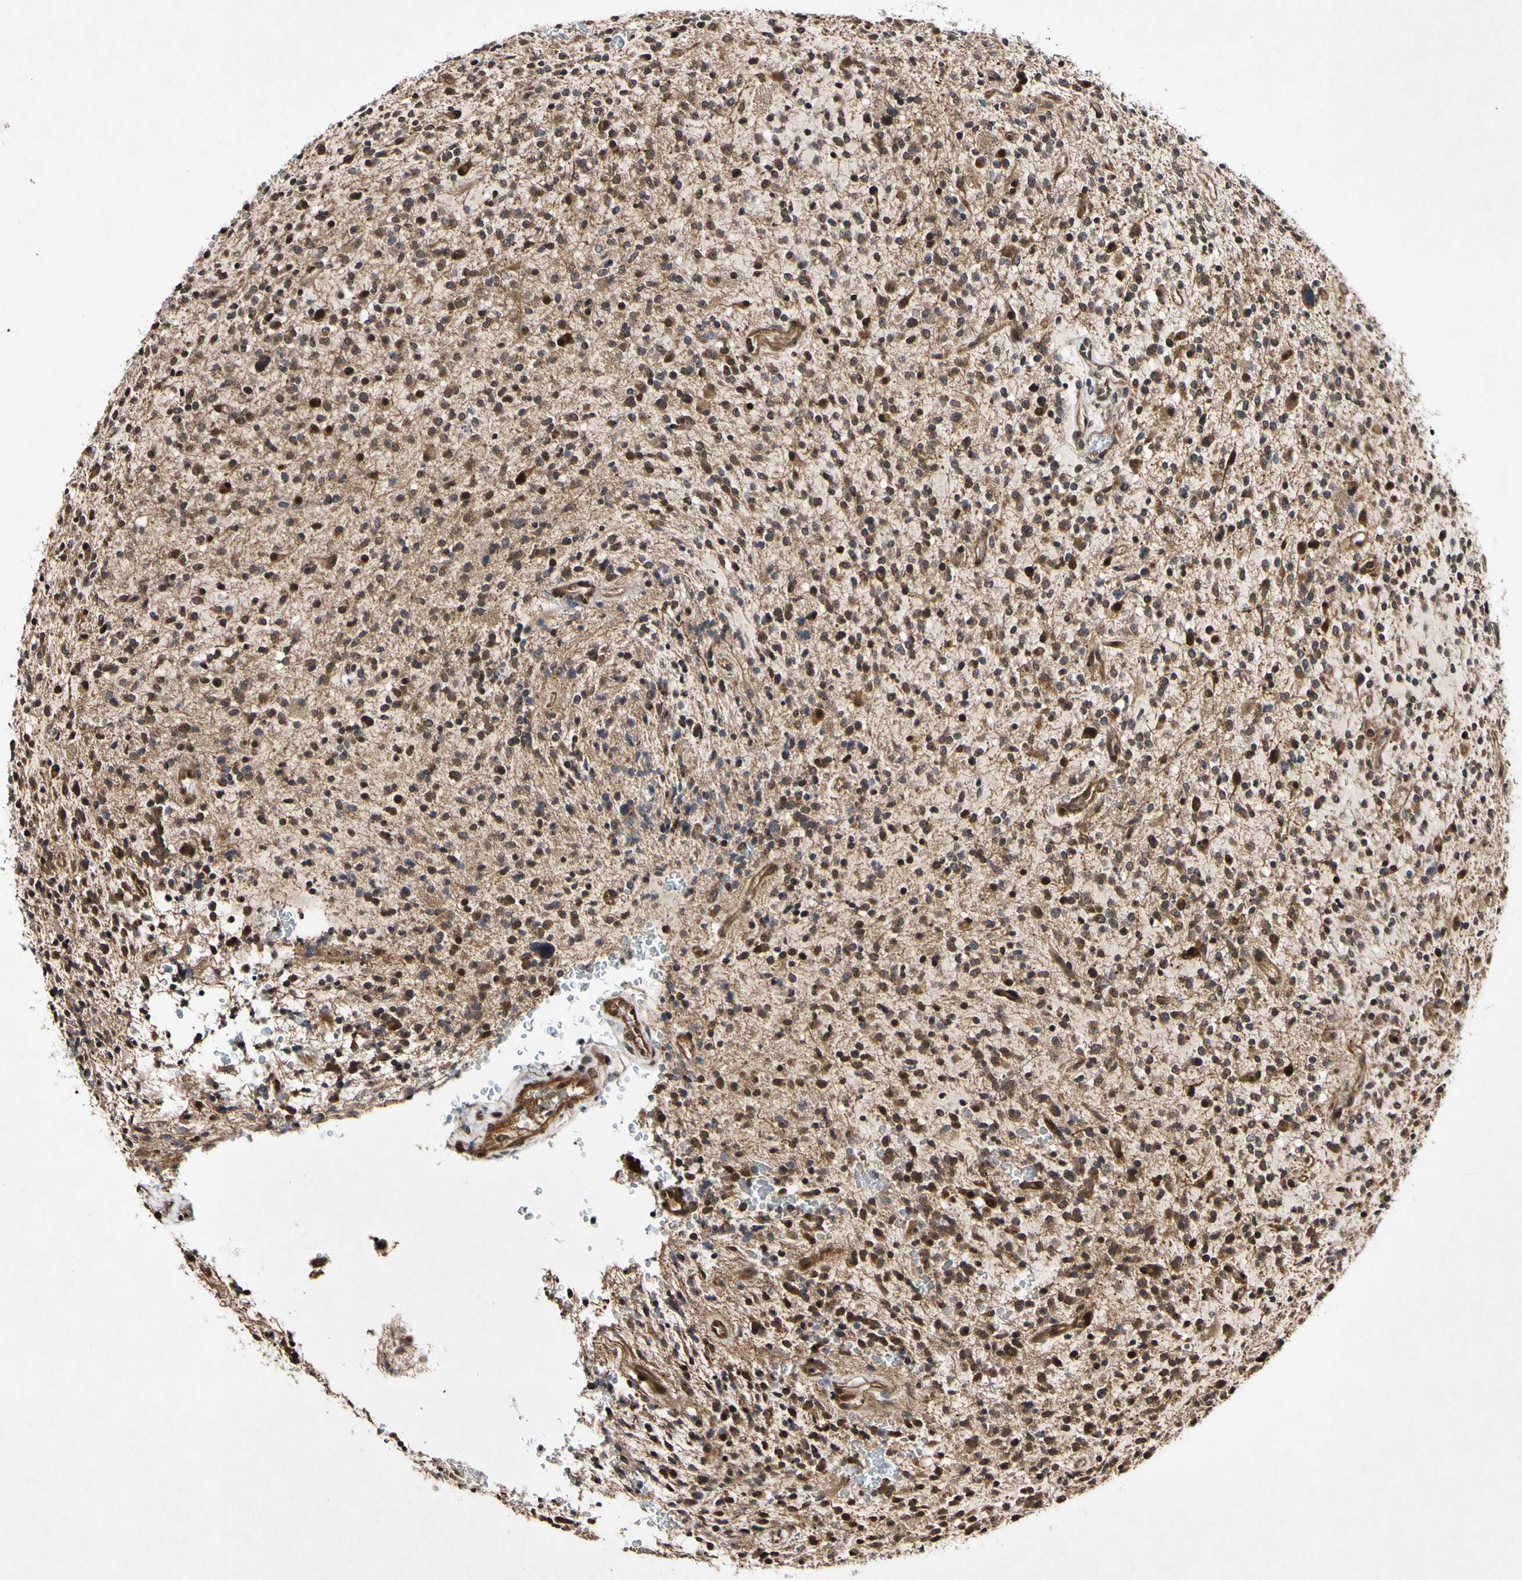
{"staining": {"intensity": "moderate", "quantity": ">75%", "location": "cytoplasmic/membranous,nuclear"}, "tissue": "glioma", "cell_type": "Tumor cells", "image_type": "cancer", "snomed": [{"axis": "morphology", "description": "Glioma, malignant, High grade"}, {"axis": "topography", "description": "Brain"}], "caption": "IHC photomicrograph of neoplastic tissue: human malignant high-grade glioma stained using immunohistochemistry (IHC) exhibits medium levels of moderate protein expression localized specifically in the cytoplasmic/membranous and nuclear of tumor cells, appearing as a cytoplasmic/membranous and nuclear brown color.", "gene": "CSNK1E", "patient": {"sex": "male", "age": 48}}